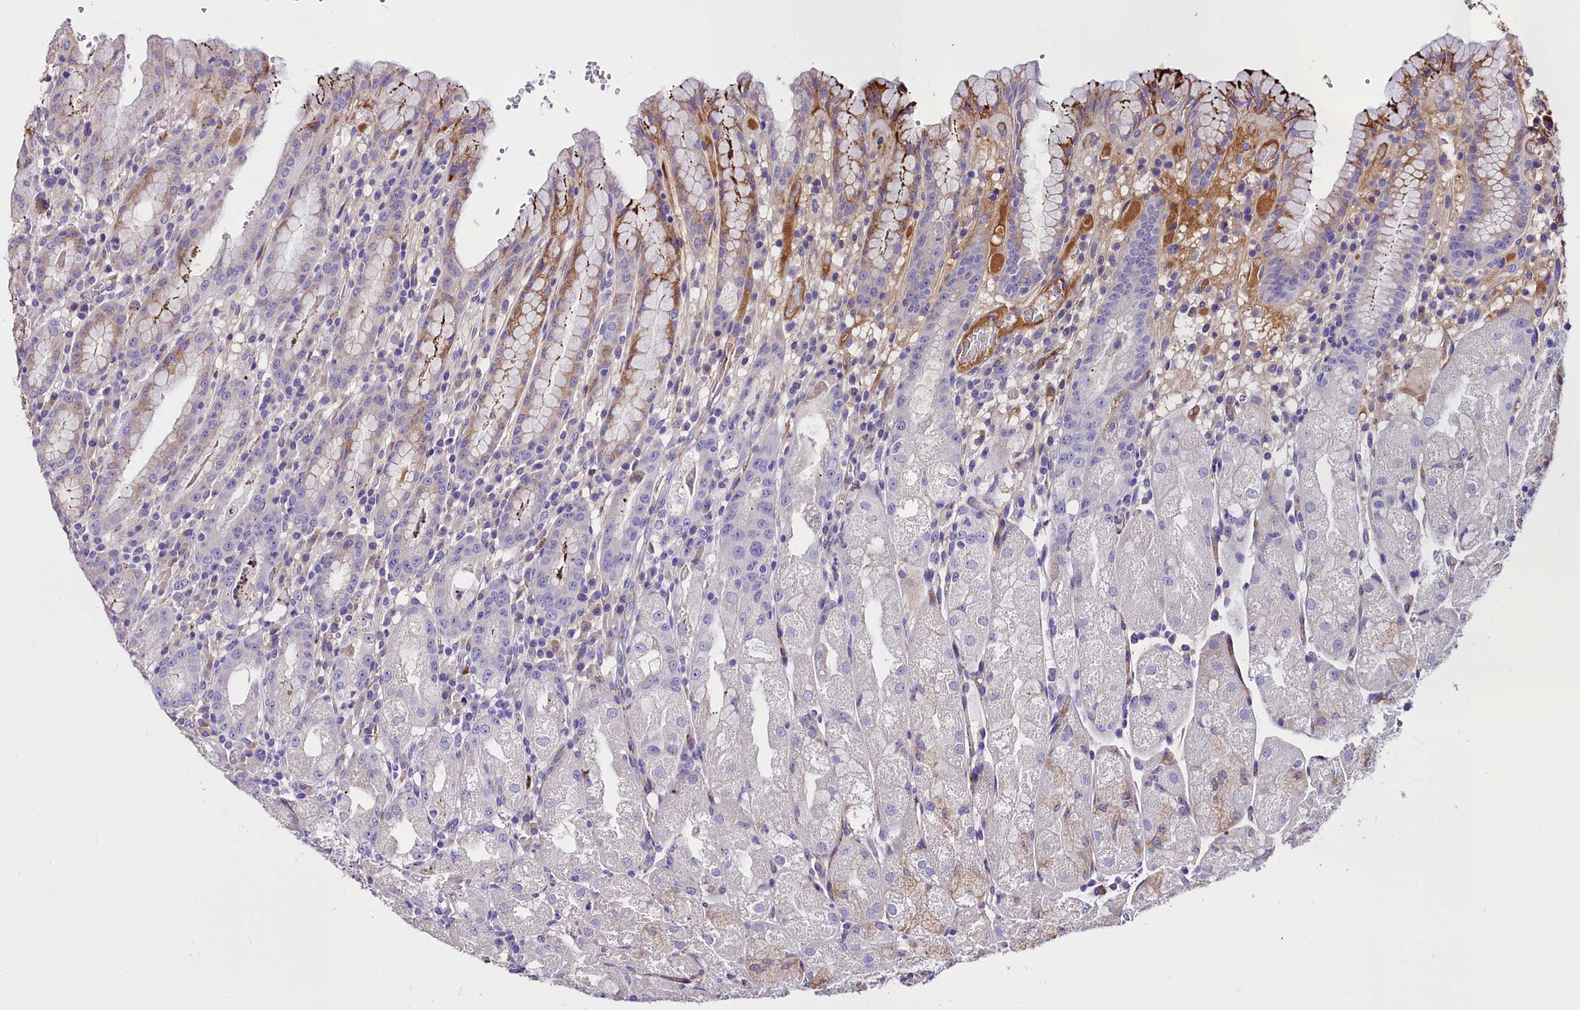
{"staining": {"intensity": "moderate", "quantity": "<25%", "location": "cytoplasmic/membranous"}, "tissue": "stomach", "cell_type": "Glandular cells", "image_type": "normal", "snomed": [{"axis": "morphology", "description": "Normal tissue, NOS"}, {"axis": "topography", "description": "Stomach, upper"}], "caption": "Protein expression analysis of unremarkable stomach shows moderate cytoplasmic/membranous positivity in about <25% of glandular cells. The staining was performed using DAB (3,3'-diaminobenzidine) to visualize the protein expression in brown, while the nuclei were stained in blue with hematoxylin (Magnification: 20x).", "gene": "MS4A18", "patient": {"sex": "male", "age": 52}}